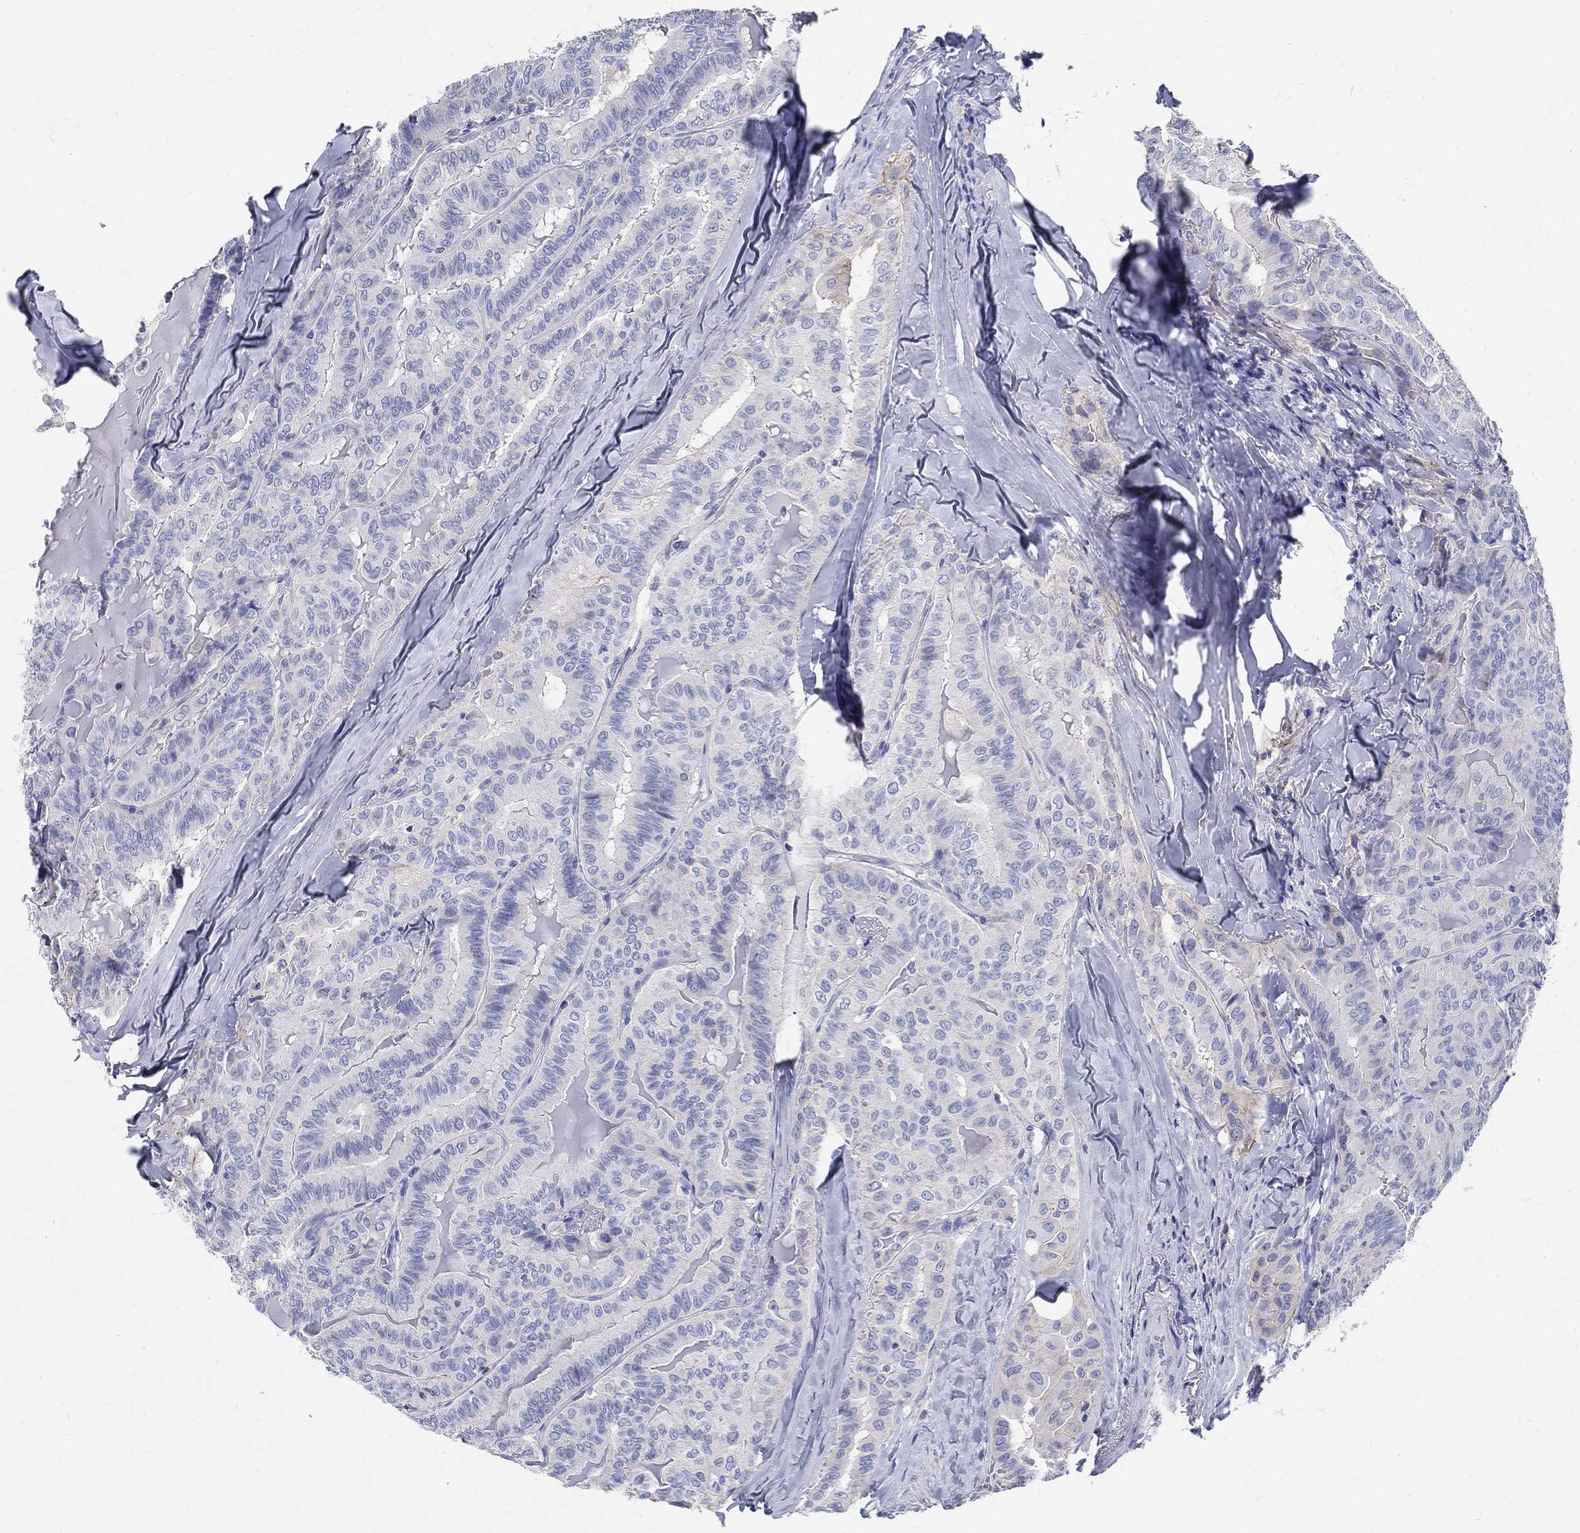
{"staining": {"intensity": "weak", "quantity": "<25%", "location": "cytoplasmic/membranous"}, "tissue": "thyroid cancer", "cell_type": "Tumor cells", "image_type": "cancer", "snomed": [{"axis": "morphology", "description": "Papillary adenocarcinoma, NOS"}, {"axis": "topography", "description": "Thyroid gland"}], "caption": "High magnification brightfield microscopy of papillary adenocarcinoma (thyroid) stained with DAB (3,3'-diaminobenzidine) (brown) and counterstained with hematoxylin (blue): tumor cells show no significant expression. (Brightfield microscopy of DAB (3,3'-diaminobenzidine) immunohistochemistry (IHC) at high magnification).", "gene": "SOX2", "patient": {"sex": "female", "age": 68}}